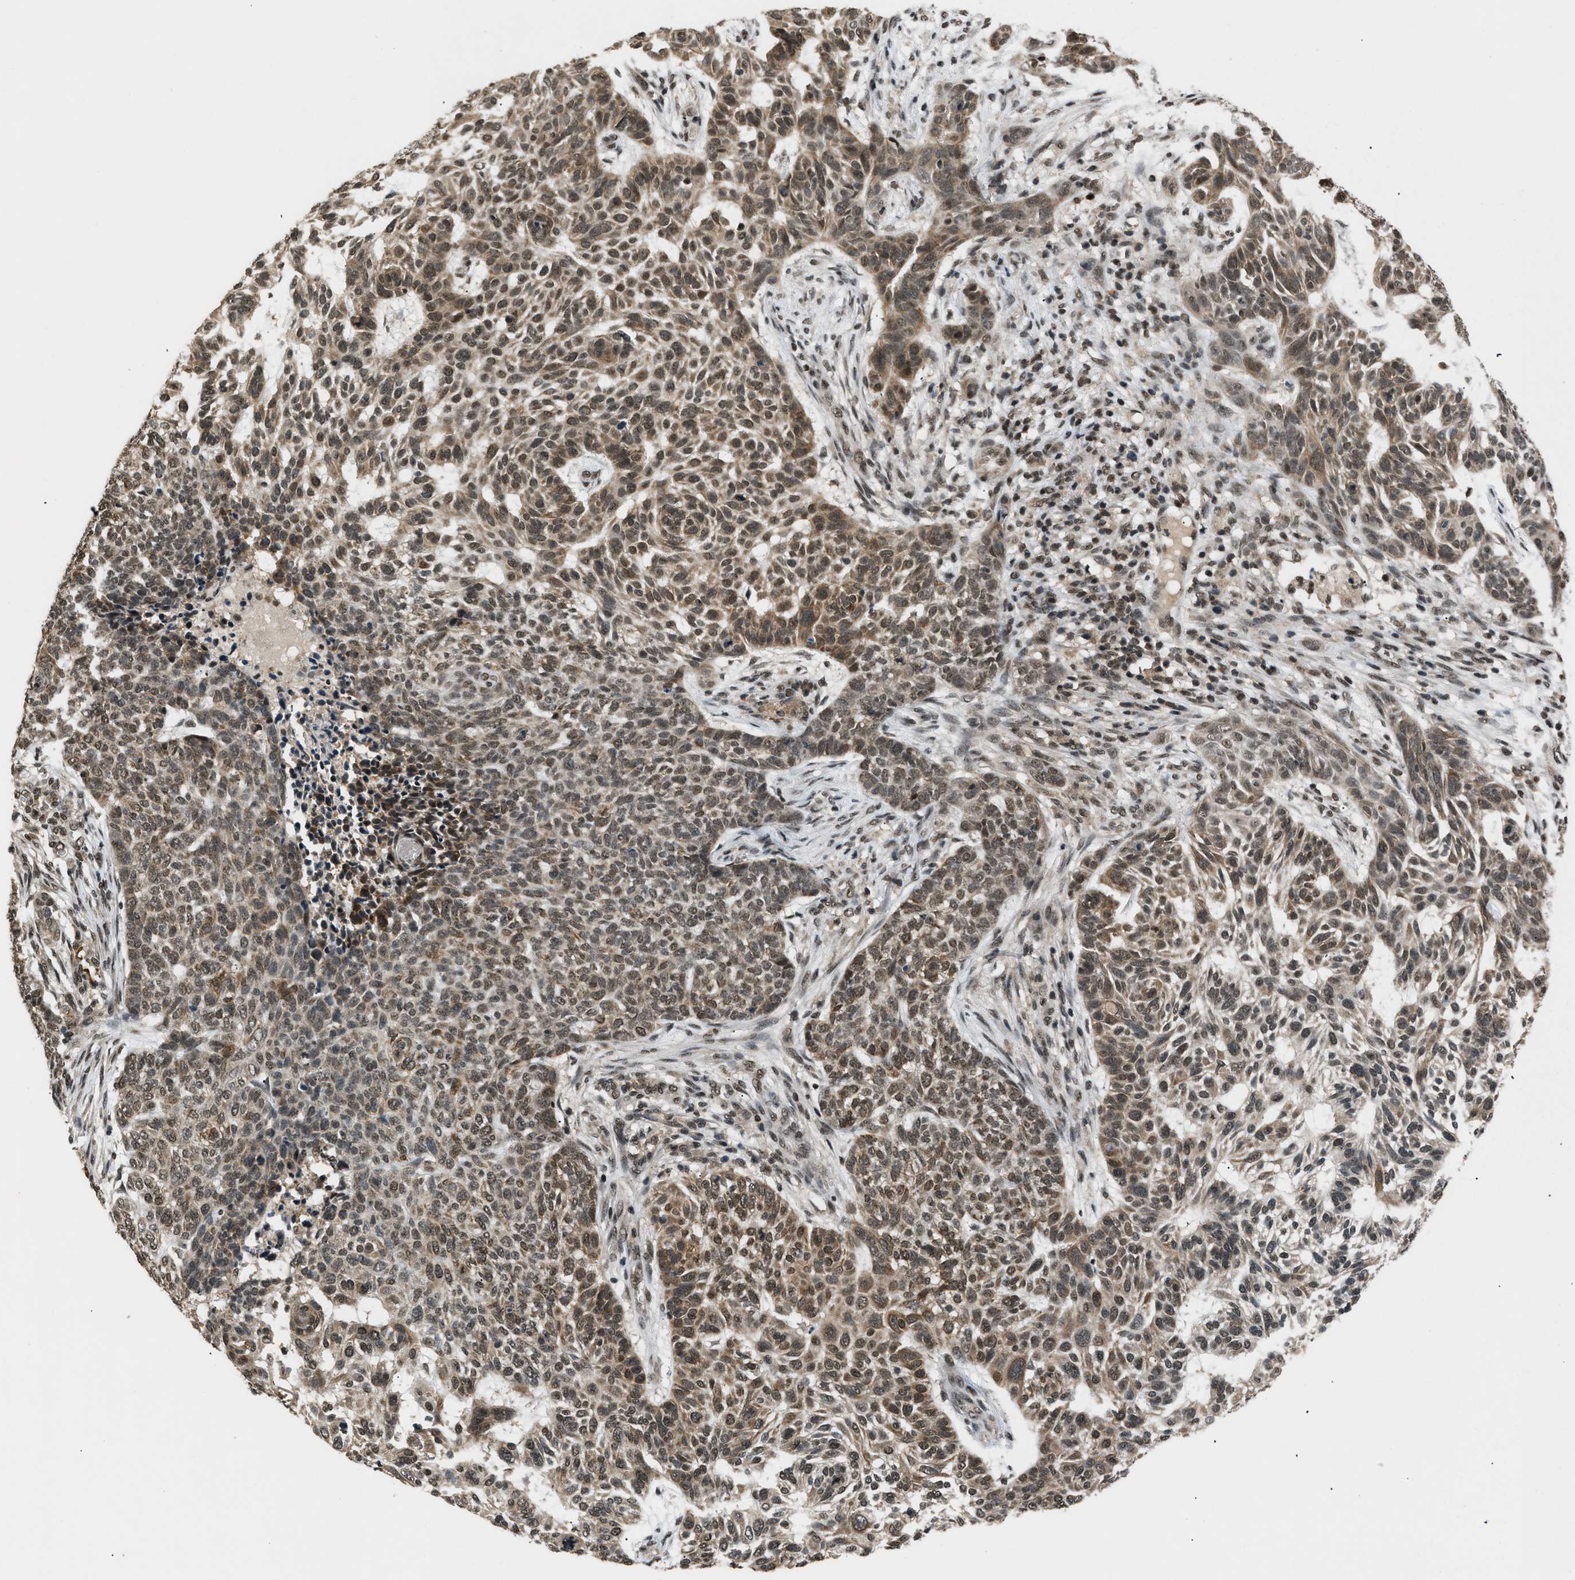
{"staining": {"intensity": "moderate", "quantity": "25%-75%", "location": "nuclear"}, "tissue": "skin cancer", "cell_type": "Tumor cells", "image_type": "cancer", "snomed": [{"axis": "morphology", "description": "Basal cell carcinoma"}, {"axis": "topography", "description": "Skin"}], "caption": "Immunohistochemistry (IHC) of skin cancer (basal cell carcinoma) reveals medium levels of moderate nuclear positivity in approximately 25%-75% of tumor cells. Nuclei are stained in blue.", "gene": "RBM5", "patient": {"sex": "male", "age": 85}}